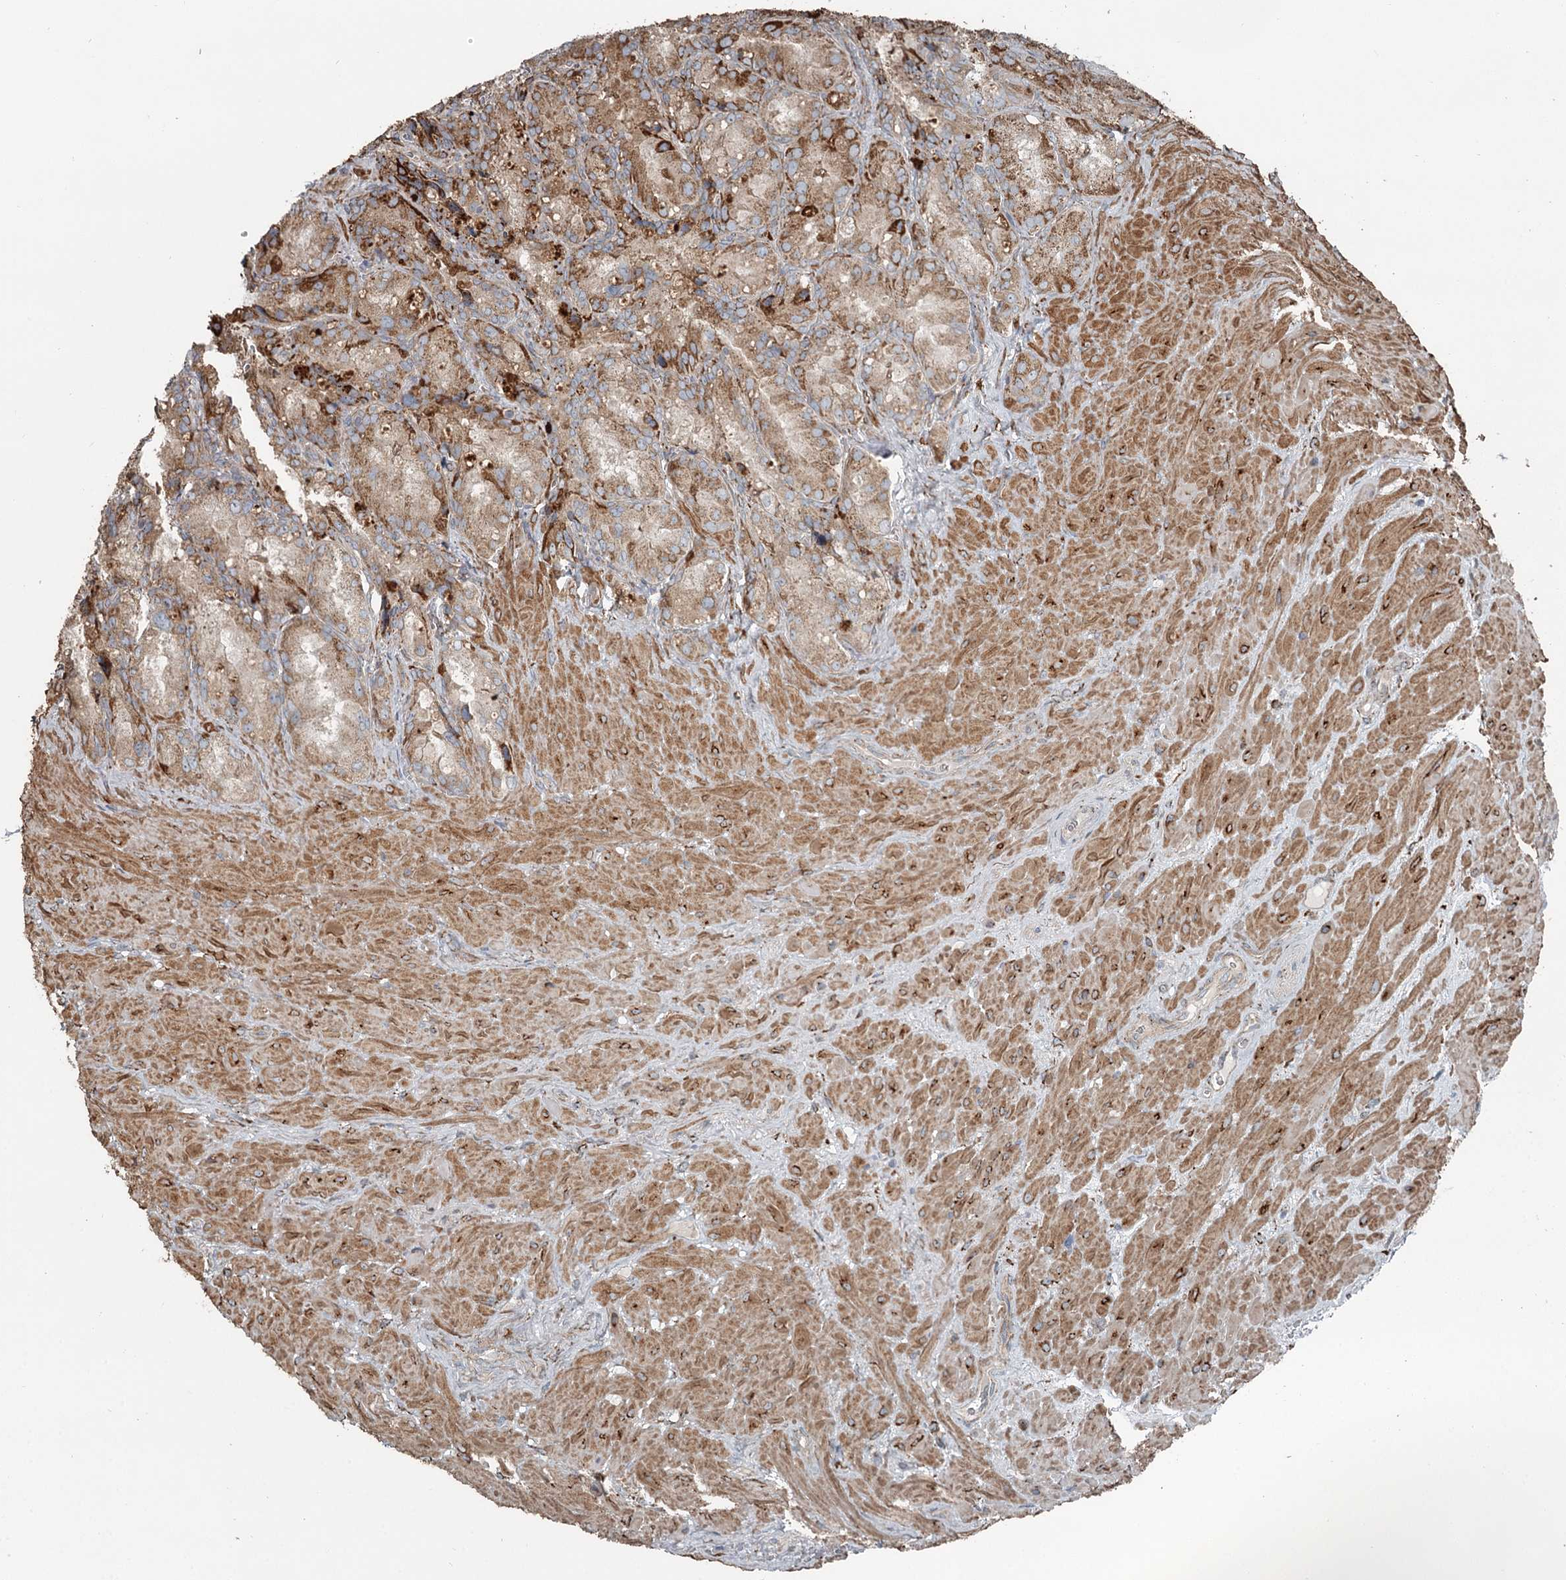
{"staining": {"intensity": "moderate", "quantity": "25%-75%", "location": "cytoplasmic/membranous"}, "tissue": "seminal vesicle", "cell_type": "Glandular cells", "image_type": "normal", "snomed": [{"axis": "morphology", "description": "Normal tissue, NOS"}, {"axis": "topography", "description": "Seminal veicle"}], "caption": "Seminal vesicle stained for a protein exhibits moderate cytoplasmic/membranous positivity in glandular cells. The staining is performed using DAB (3,3'-diaminobenzidine) brown chromogen to label protein expression. The nuclei are counter-stained blue using hematoxylin.", "gene": "RASSF8", "patient": {"sex": "male", "age": 62}}